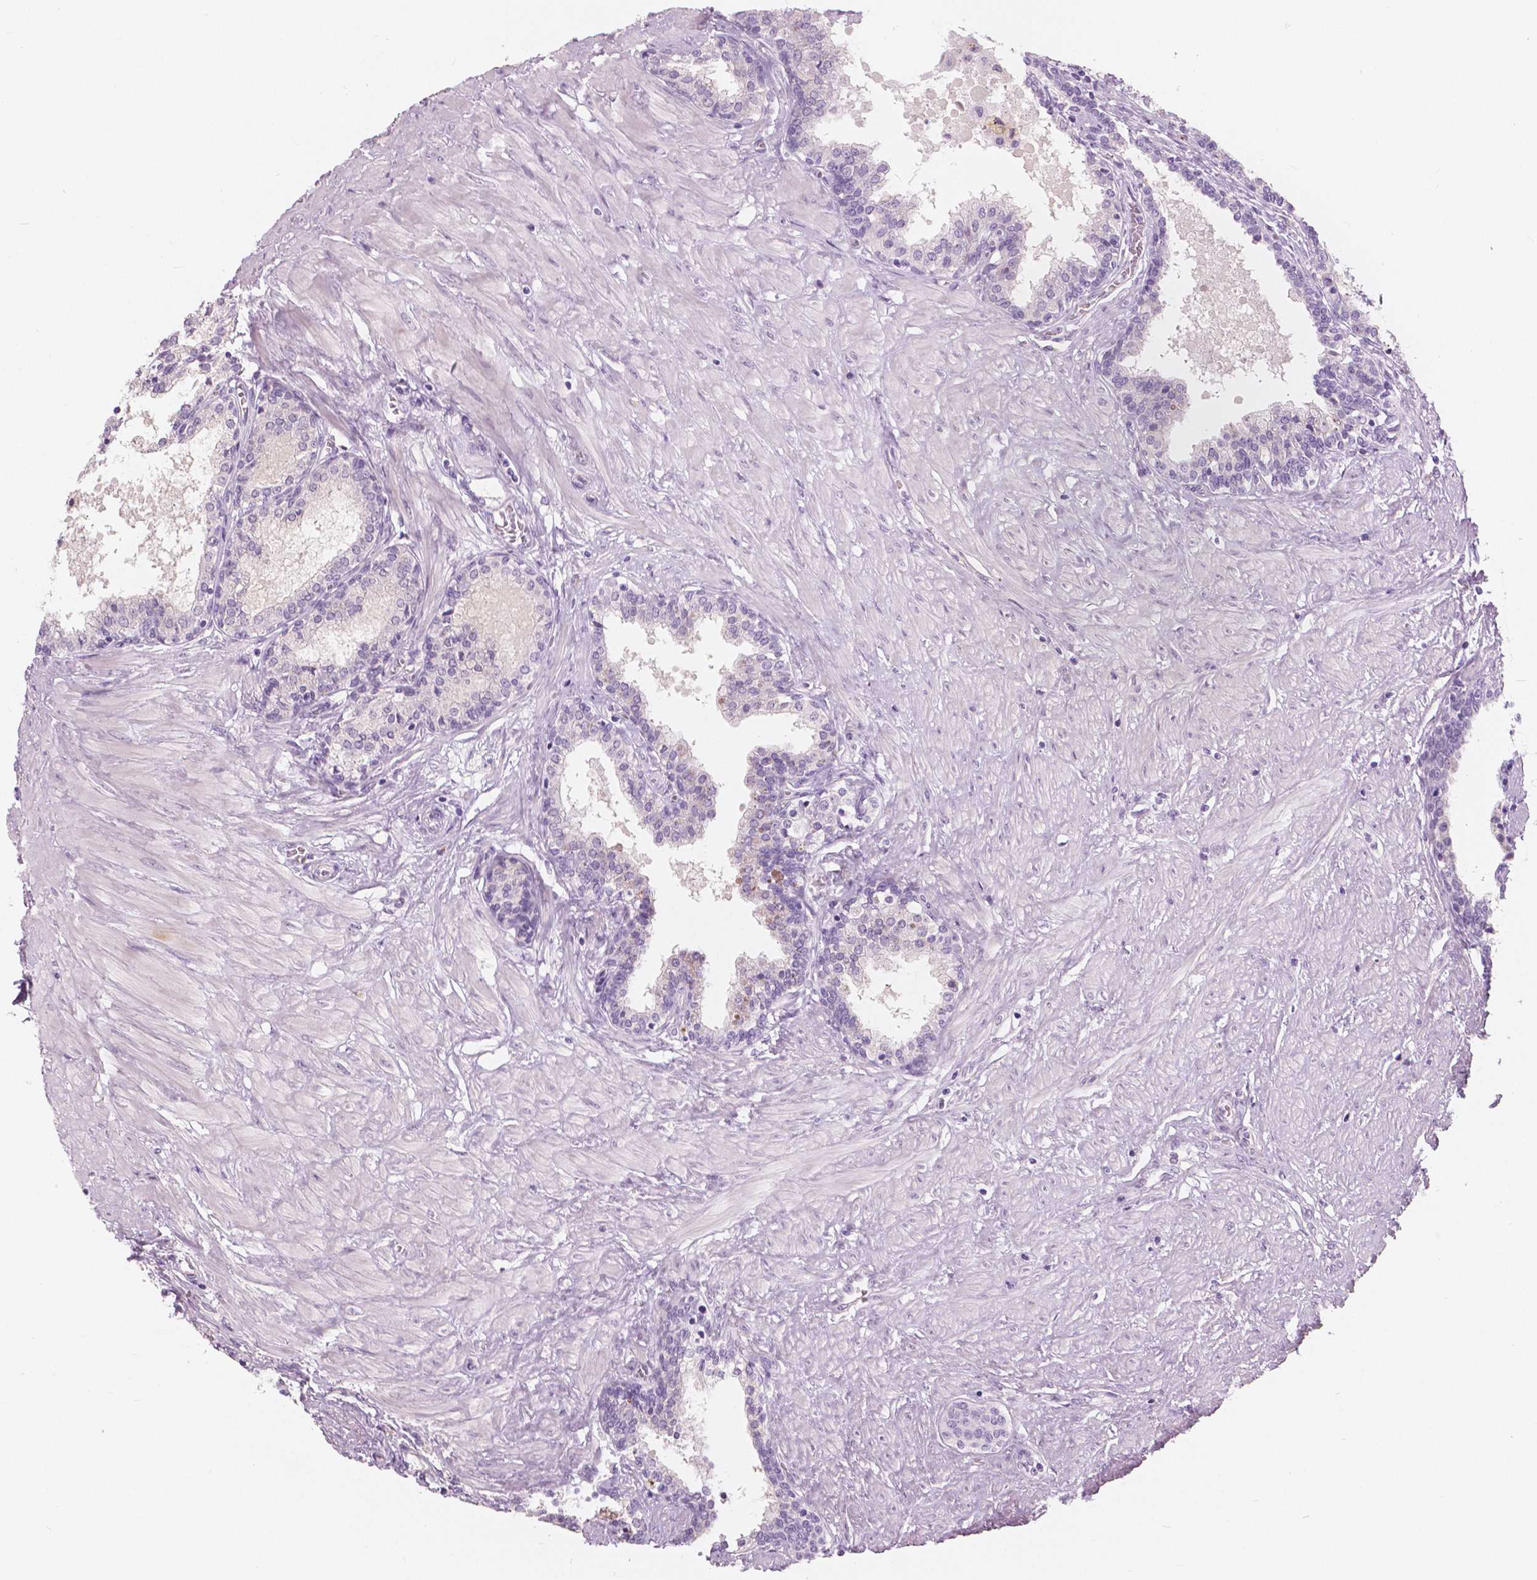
{"staining": {"intensity": "negative", "quantity": "none", "location": "none"}, "tissue": "prostate", "cell_type": "Glandular cells", "image_type": "normal", "snomed": [{"axis": "morphology", "description": "Normal tissue, NOS"}, {"axis": "topography", "description": "Prostate"}], "caption": "High power microscopy micrograph of an immunohistochemistry image of unremarkable prostate, revealing no significant expression in glandular cells.", "gene": "A4GNT", "patient": {"sex": "male", "age": 55}}